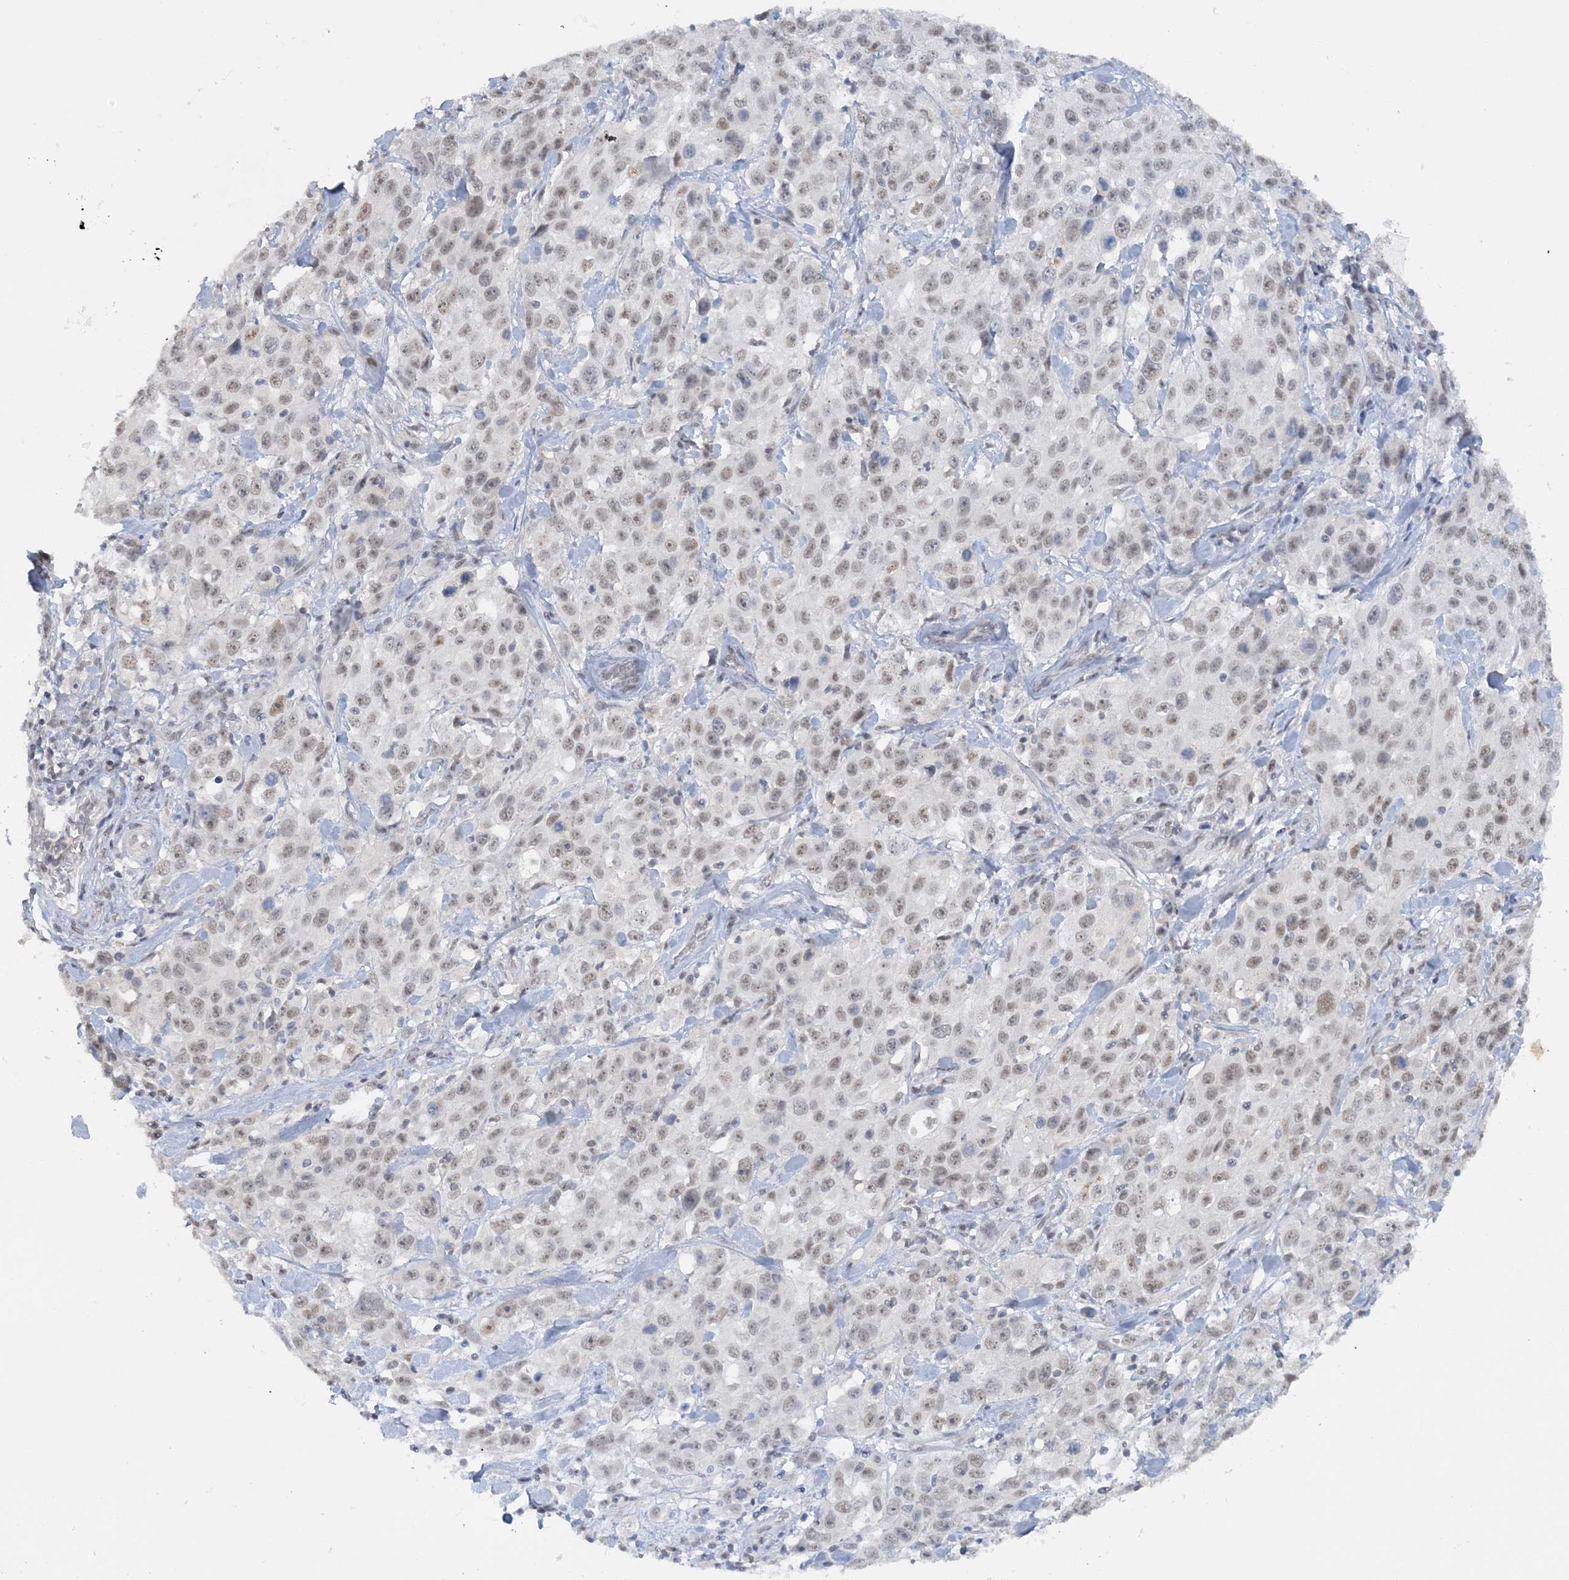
{"staining": {"intensity": "weak", "quantity": ">75%", "location": "nuclear"}, "tissue": "stomach cancer", "cell_type": "Tumor cells", "image_type": "cancer", "snomed": [{"axis": "morphology", "description": "Normal tissue, NOS"}, {"axis": "morphology", "description": "Adenocarcinoma, NOS"}, {"axis": "topography", "description": "Lymph node"}, {"axis": "topography", "description": "Stomach"}], "caption": "This micrograph reveals immunohistochemistry (IHC) staining of human stomach cancer, with low weak nuclear staining in about >75% of tumor cells.", "gene": "KMT2D", "patient": {"sex": "male", "age": 48}}